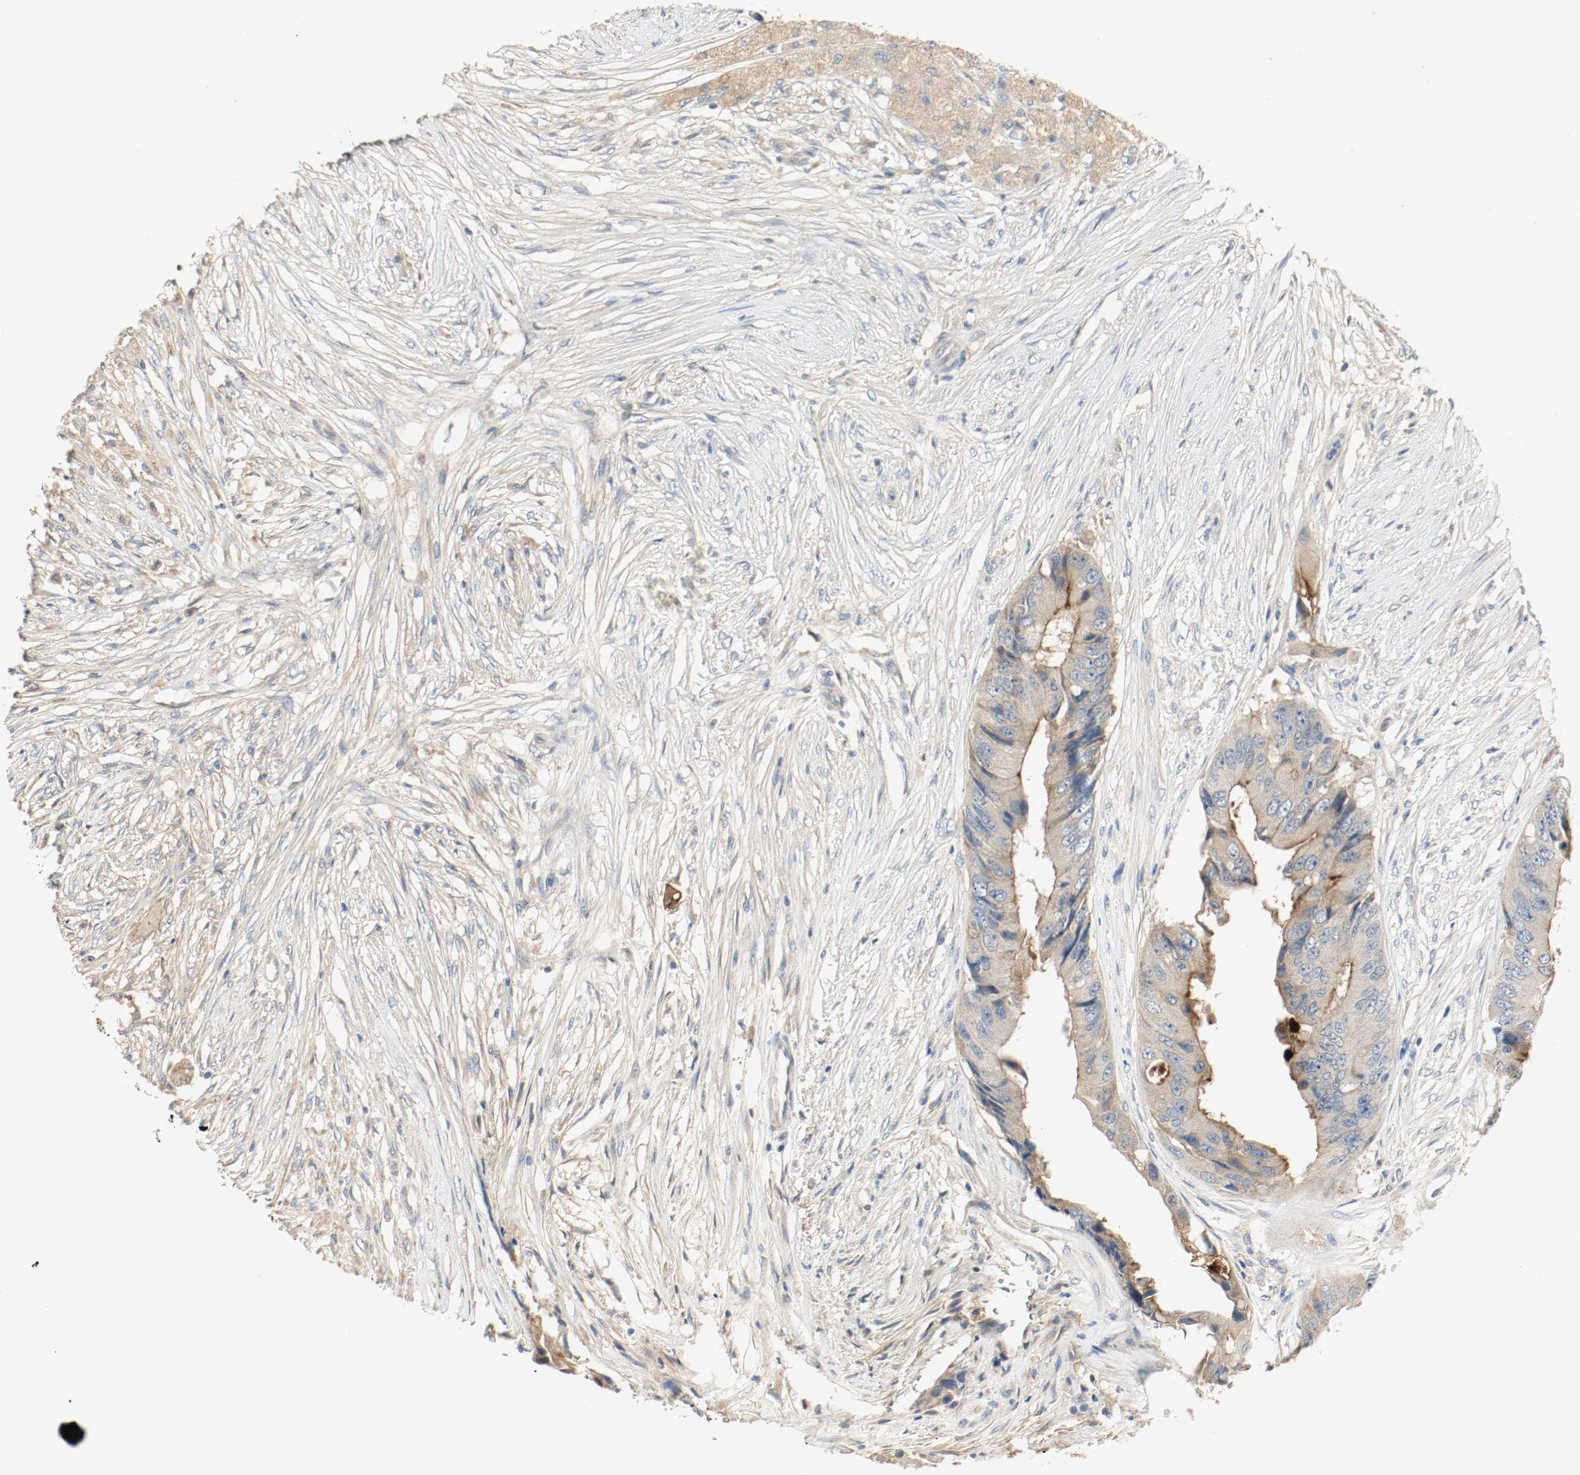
{"staining": {"intensity": "negative", "quantity": "none", "location": "none"}, "tissue": "colorectal cancer", "cell_type": "Tumor cells", "image_type": "cancer", "snomed": [{"axis": "morphology", "description": "Adenocarcinoma, NOS"}, {"axis": "topography", "description": "Colon"}], "caption": "Immunohistochemical staining of colorectal cancer exhibits no significant positivity in tumor cells. The staining was performed using DAB (3,3'-diaminobenzidine) to visualize the protein expression in brown, while the nuclei were stained in blue with hematoxylin (Magnification: 20x).", "gene": "MELTF", "patient": {"sex": "male", "age": 71}}